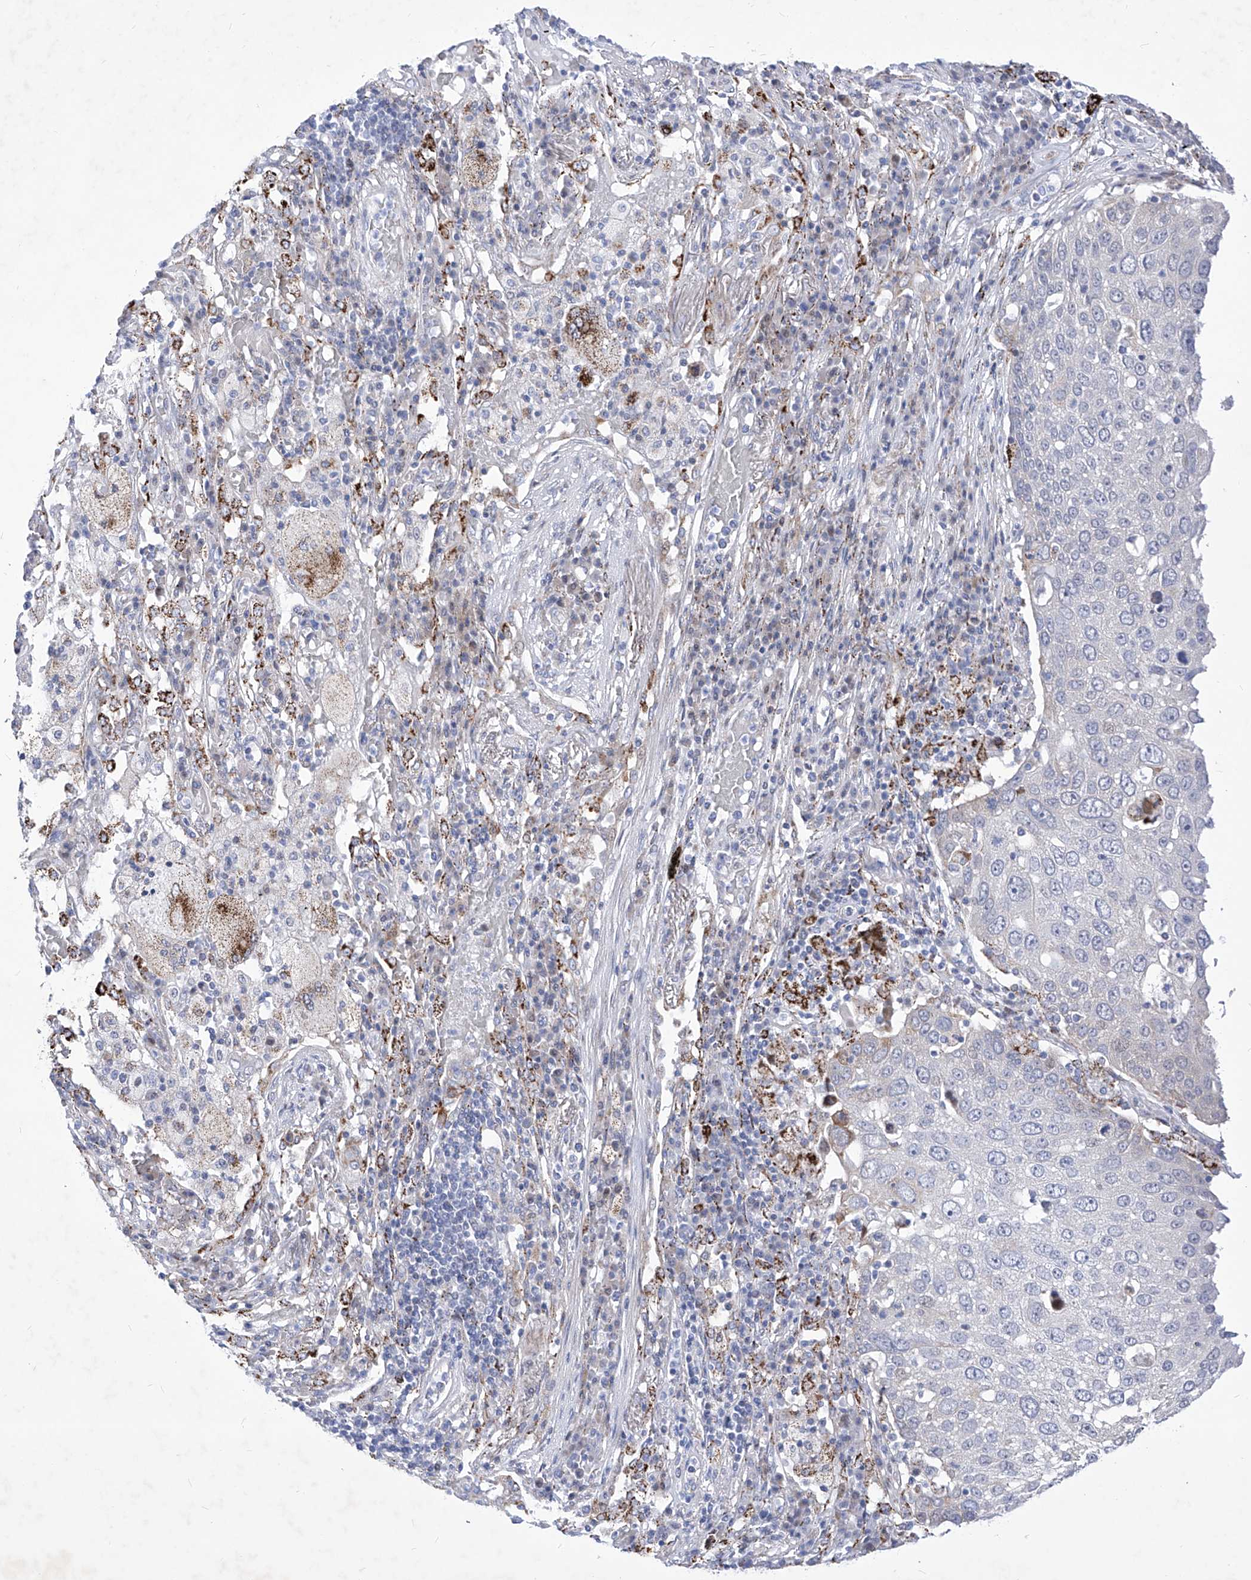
{"staining": {"intensity": "negative", "quantity": "none", "location": "none"}, "tissue": "lung cancer", "cell_type": "Tumor cells", "image_type": "cancer", "snomed": [{"axis": "morphology", "description": "Squamous cell carcinoma, NOS"}, {"axis": "topography", "description": "Lung"}], "caption": "A high-resolution micrograph shows IHC staining of lung cancer (squamous cell carcinoma), which reveals no significant staining in tumor cells. (DAB IHC with hematoxylin counter stain).", "gene": "C1orf87", "patient": {"sex": "male", "age": 65}}